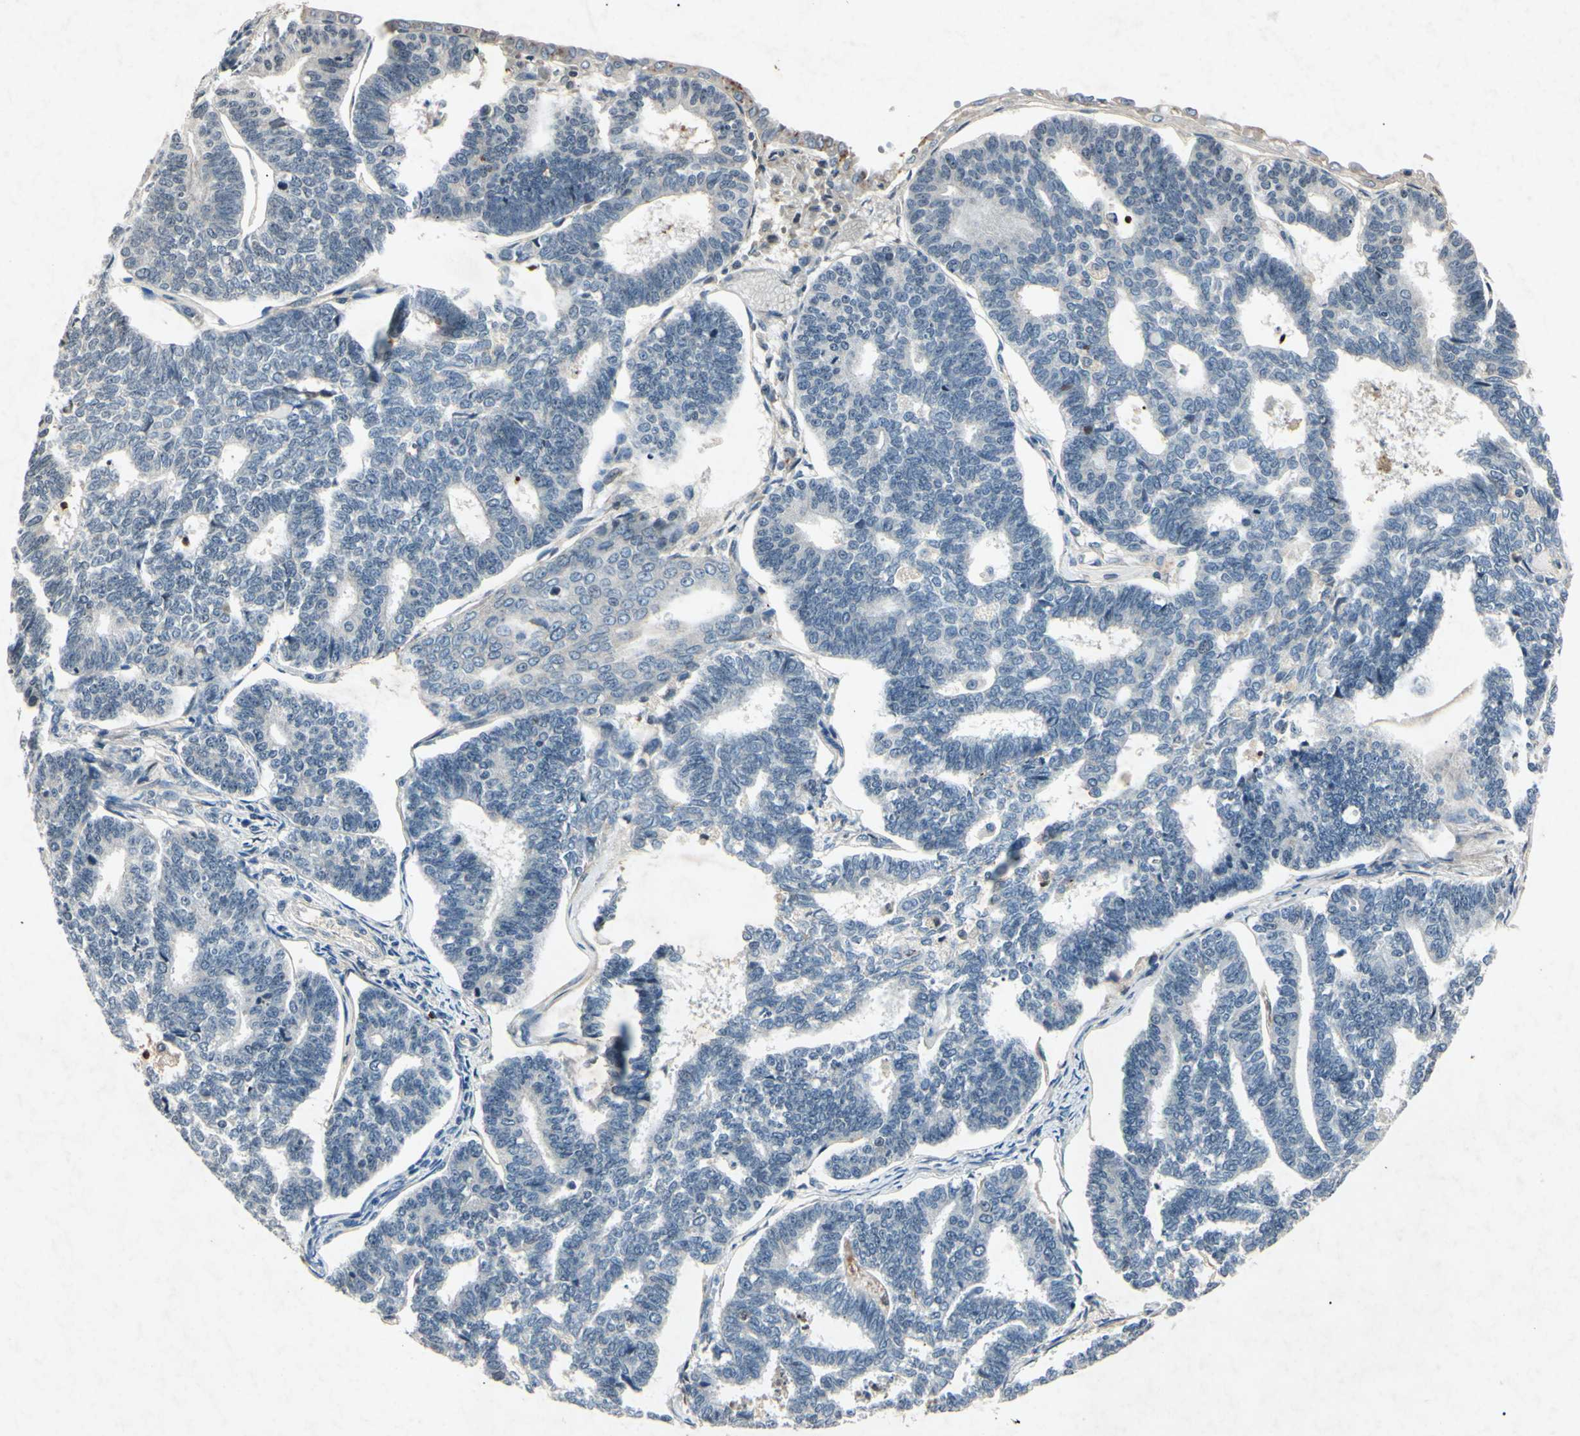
{"staining": {"intensity": "negative", "quantity": "none", "location": "none"}, "tissue": "endometrial cancer", "cell_type": "Tumor cells", "image_type": "cancer", "snomed": [{"axis": "morphology", "description": "Adenocarcinoma, NOS"}, {"axis": "topography", "description": "Endometrium"}], "caption": "Immunohistochemical staining of human endometrial cancer displays no significant positivity in tumor cells.", "gene": "AEBP1", "patient": {"sex": "female", "age": 70}}